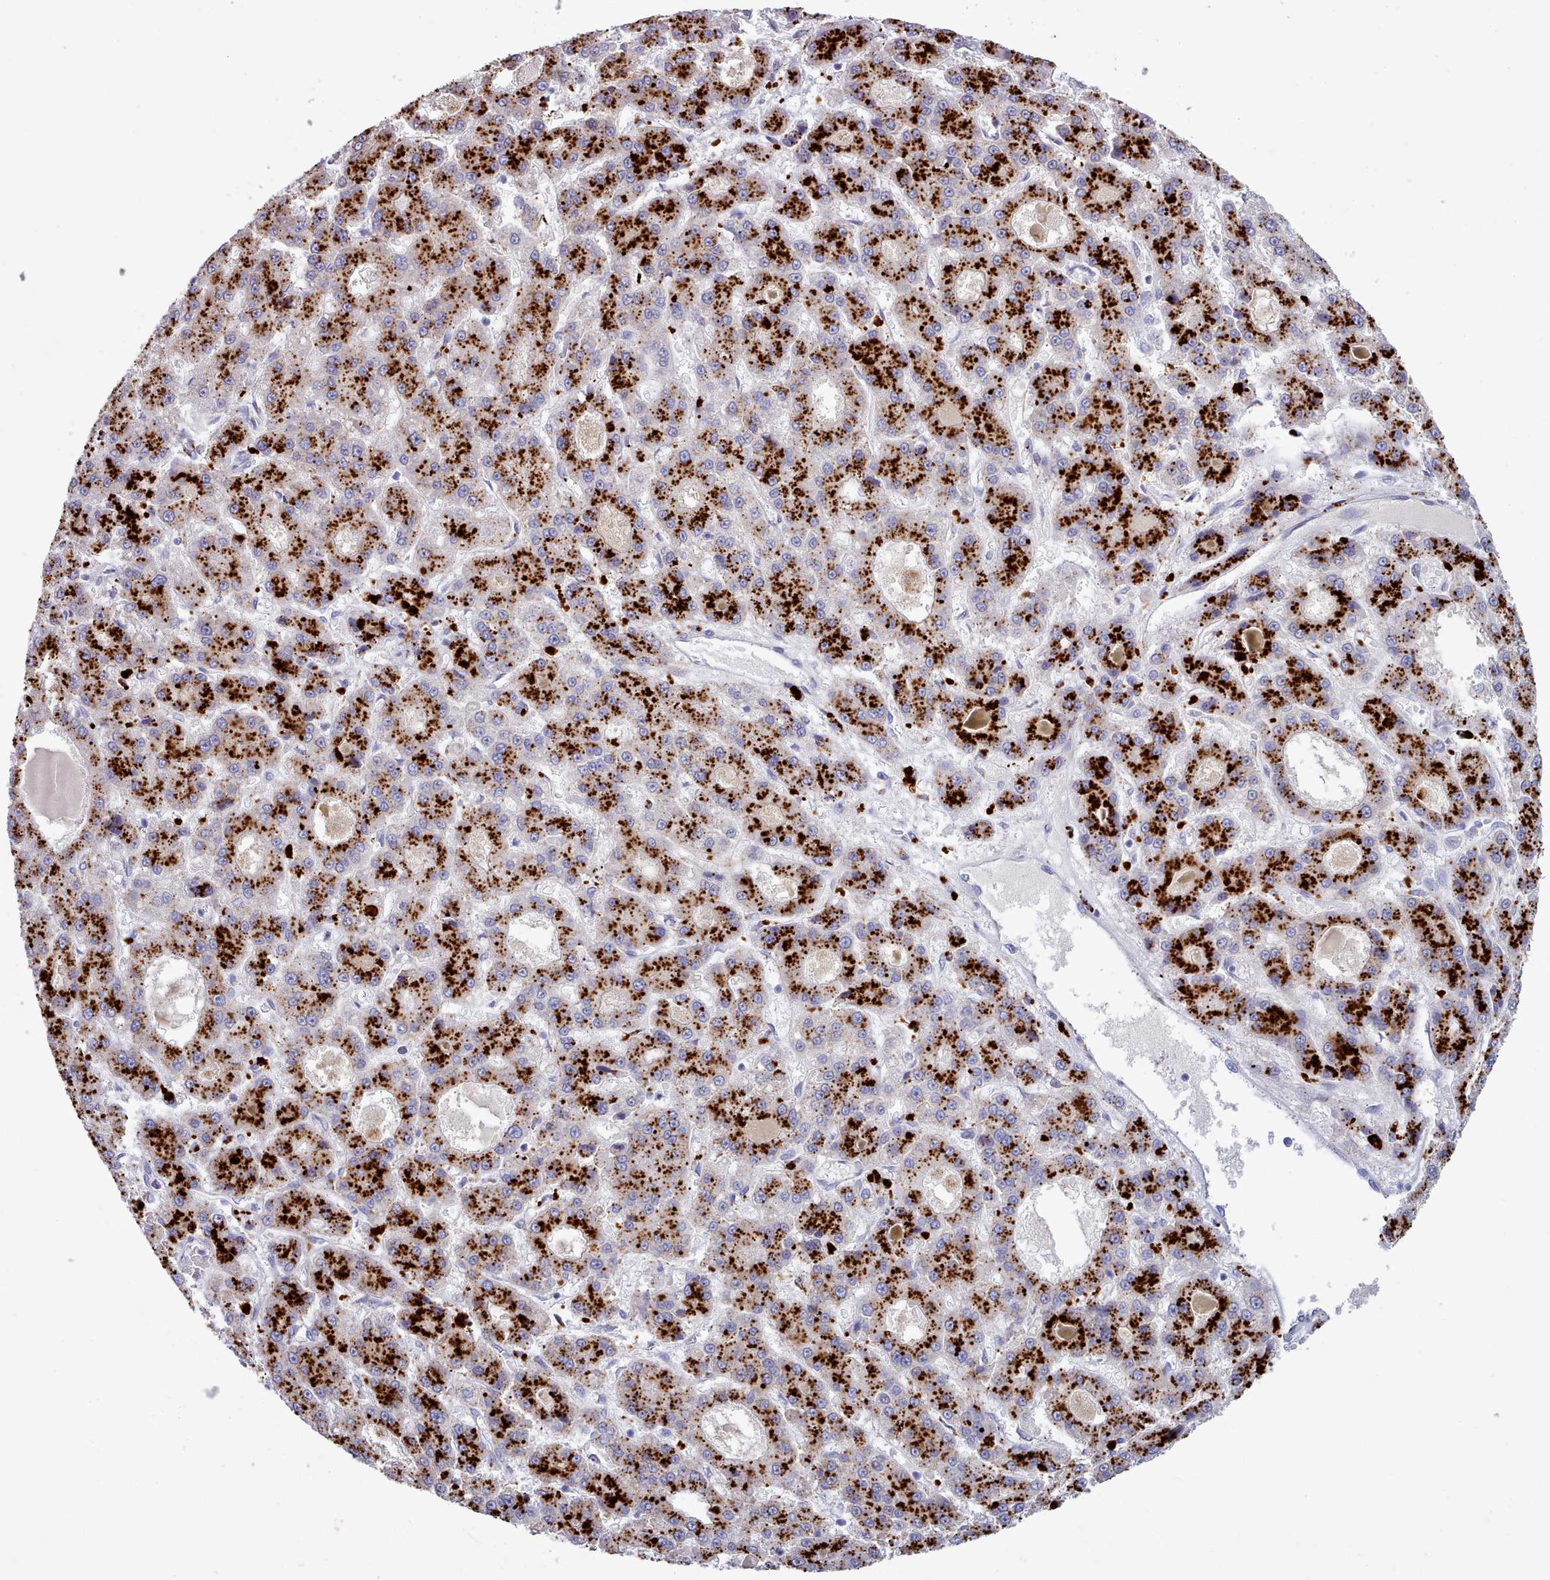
{"staining": {"intensity": "strong", "quantity": ">75%", "location": "nuclear"}, "tissue": "liver cancer", "cell_type": "Tumor cells", "image_type": "cancer", "snomed": [{"axis": "morphology", "description": "Carcinoma, Hepatocellular, NOS"}, {"axis": "topography", "description": "Liver"}], "caption": "Immunohistochemistry of liver cancer exhibits high levels of strong nuclear positivity in approximately >75% of tumor cells.", "gene": "GAA", "patient": {"sex": "male", "age": 70}}